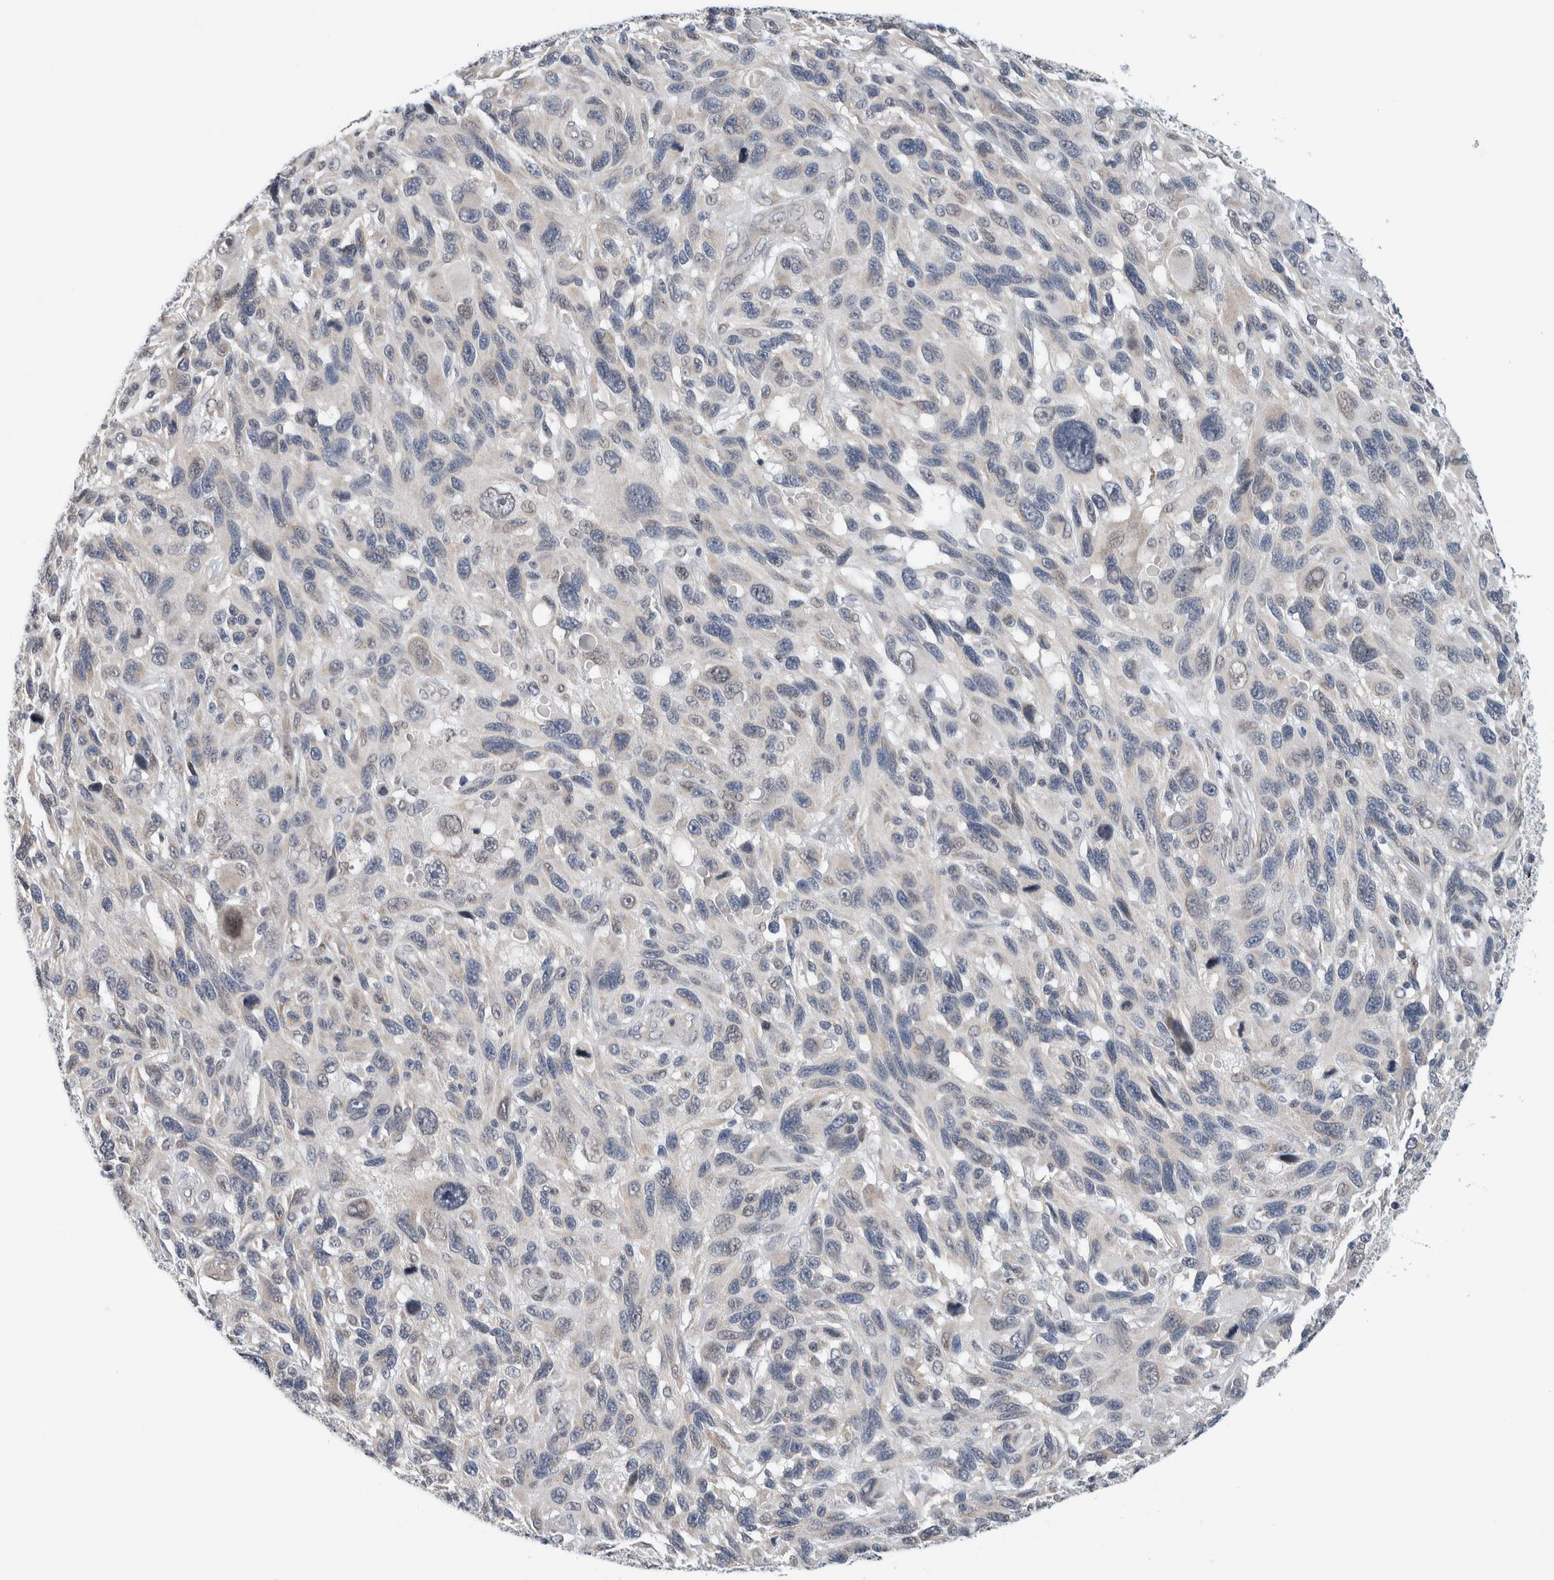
{"staining": {"intensity": "negative", "quantity": "none", "location": "none"}, "tissue": "melanoma", "cell_type": "Tumor cells", "image_type": "cancer", "snomed": [{"axis": "morphology", "description": "Malignant melanoma, NOS"}, {"axis": "topography", "description": "Skin"}], "caption": "Melanoma was stained to show a protein in brown. There is no significant expression in tumor cells.", "gene": "NEUROD1", "patient": {"sex": "male", "age": 53}}